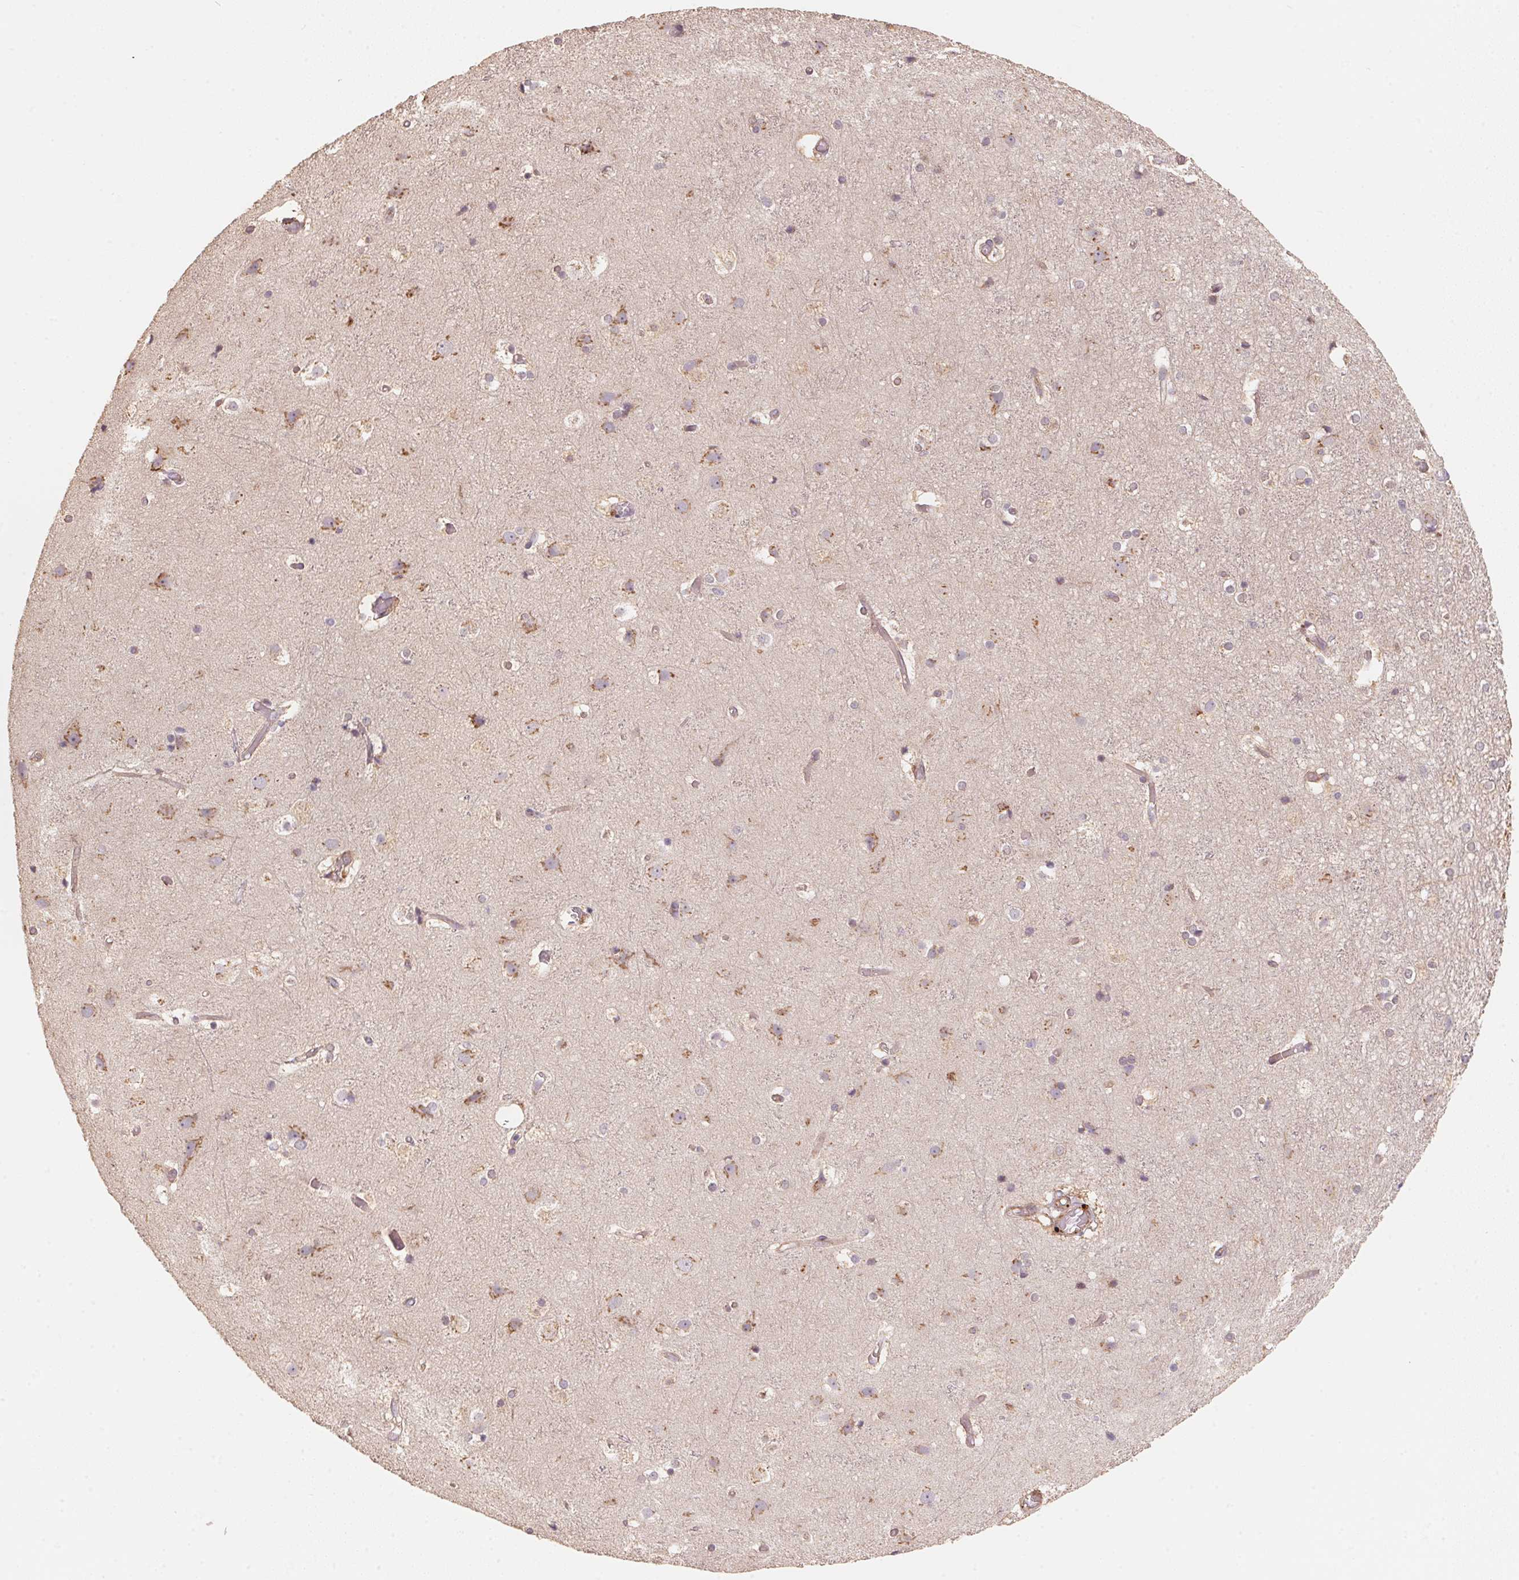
{"staining": {"intensity": "weak", "quantity": "25%-75%", "location": "cytoplasmic/membranous"}, "tissue": "cerebral cortex", "cell_type": "Endothelial cells", "image_type": "normal", "snomed": [{"axis": "morphology", "description": "Normal tissue, NOS"}, {"axis": "topography", "description": "Cerebral cortex"}], "caption": "Cerebral cortex stained with immunohistochemistry (IHC) shows weak cytoplasmic/membranous expression in about 25%-75% of endothelial cells. (DAB (3,3'-diaminobenzidine) = brown stain, brightfield microscopy at high magnification).", "gene": "TSPAN12", "patient": {"sex": "female", "age": 52}}